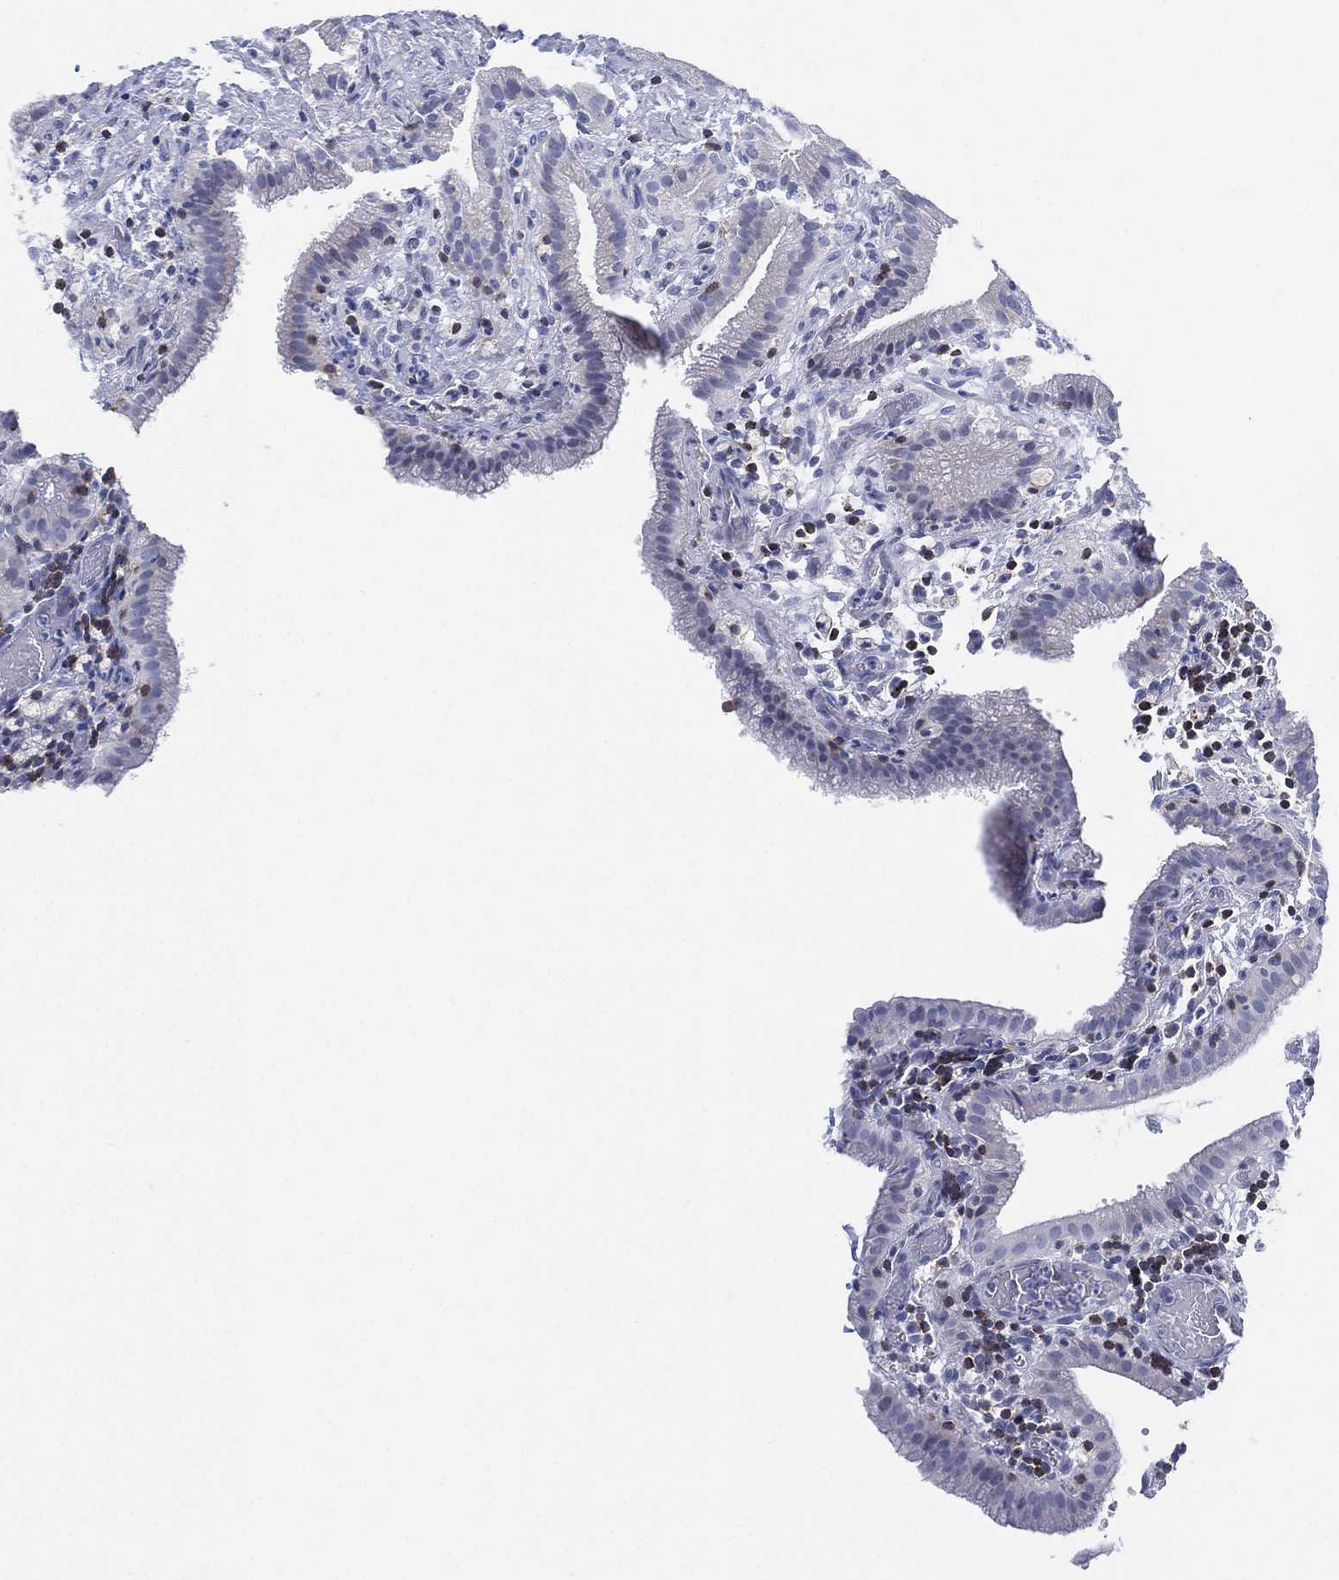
{"staining": {"intensity": "negative", "quantity": "none", "location": "none"}, "tissue": "gallbladder", "cell_type": "Glandular cells", "image_type": "normal", "snomed": [{"axis": "morphology", "description": "Normal tissue, NOS"}, {"axis": "topography", "description": "Gallbladder"}], "caption": "IHC photomicrograph of normal human gallbladder stained for a protein (brown), which displays no staining in glandular cells.", "gene": "SEPTIN1", "patient": {"sex": "male", "age": 62}}